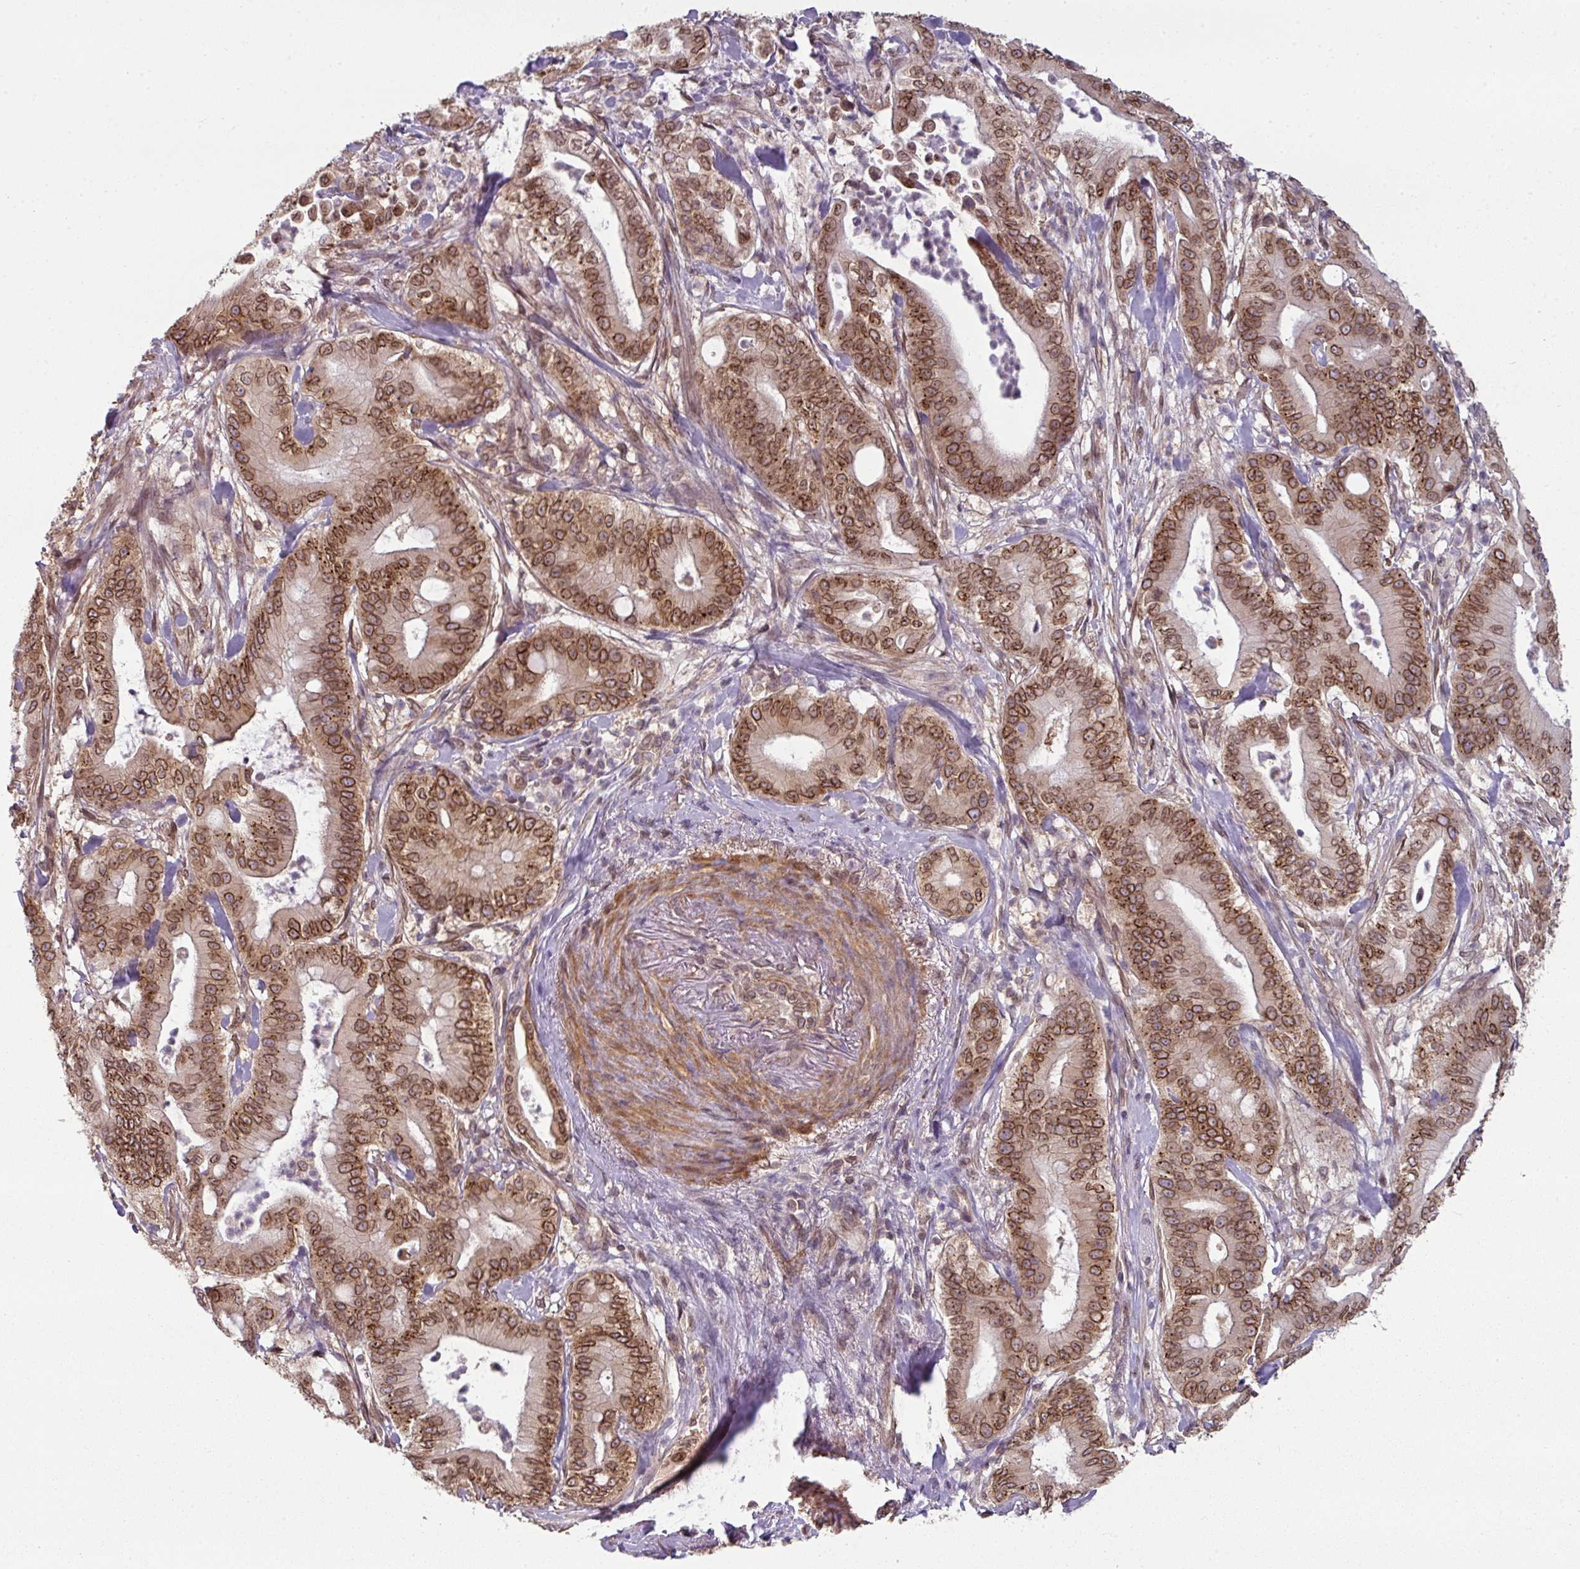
{"staining": {"intensity": "strong", "quantity": ">75%", "location": "cytoplasmic/membranous,nuclear"}, "tissue": "pancreatic cancer", "cell_type": "Tumor cells", "image_type": "cancer", "snomed": [{"axis": "morphology", "description": "Adenocarcinoma, NOS"}, {"axis": "topography", "description": "Pancreas"}], "caption": "IHC staining of adenocarcinoma (pancreatic), which shows high levels of strong cytoplasmic/membranous and nuclear staining in about >75% of tumor cells indicating strong cytoplasmic/membranous and nuclear protein expression. The staining was performed using DAB (3,3'-diaminobenzidine) (brown) for protein detection and nuclei were counterstained in hematoxylin (blue).", "gene": "RANGAP1", "patient": {"sex": "male", "age": 71}}